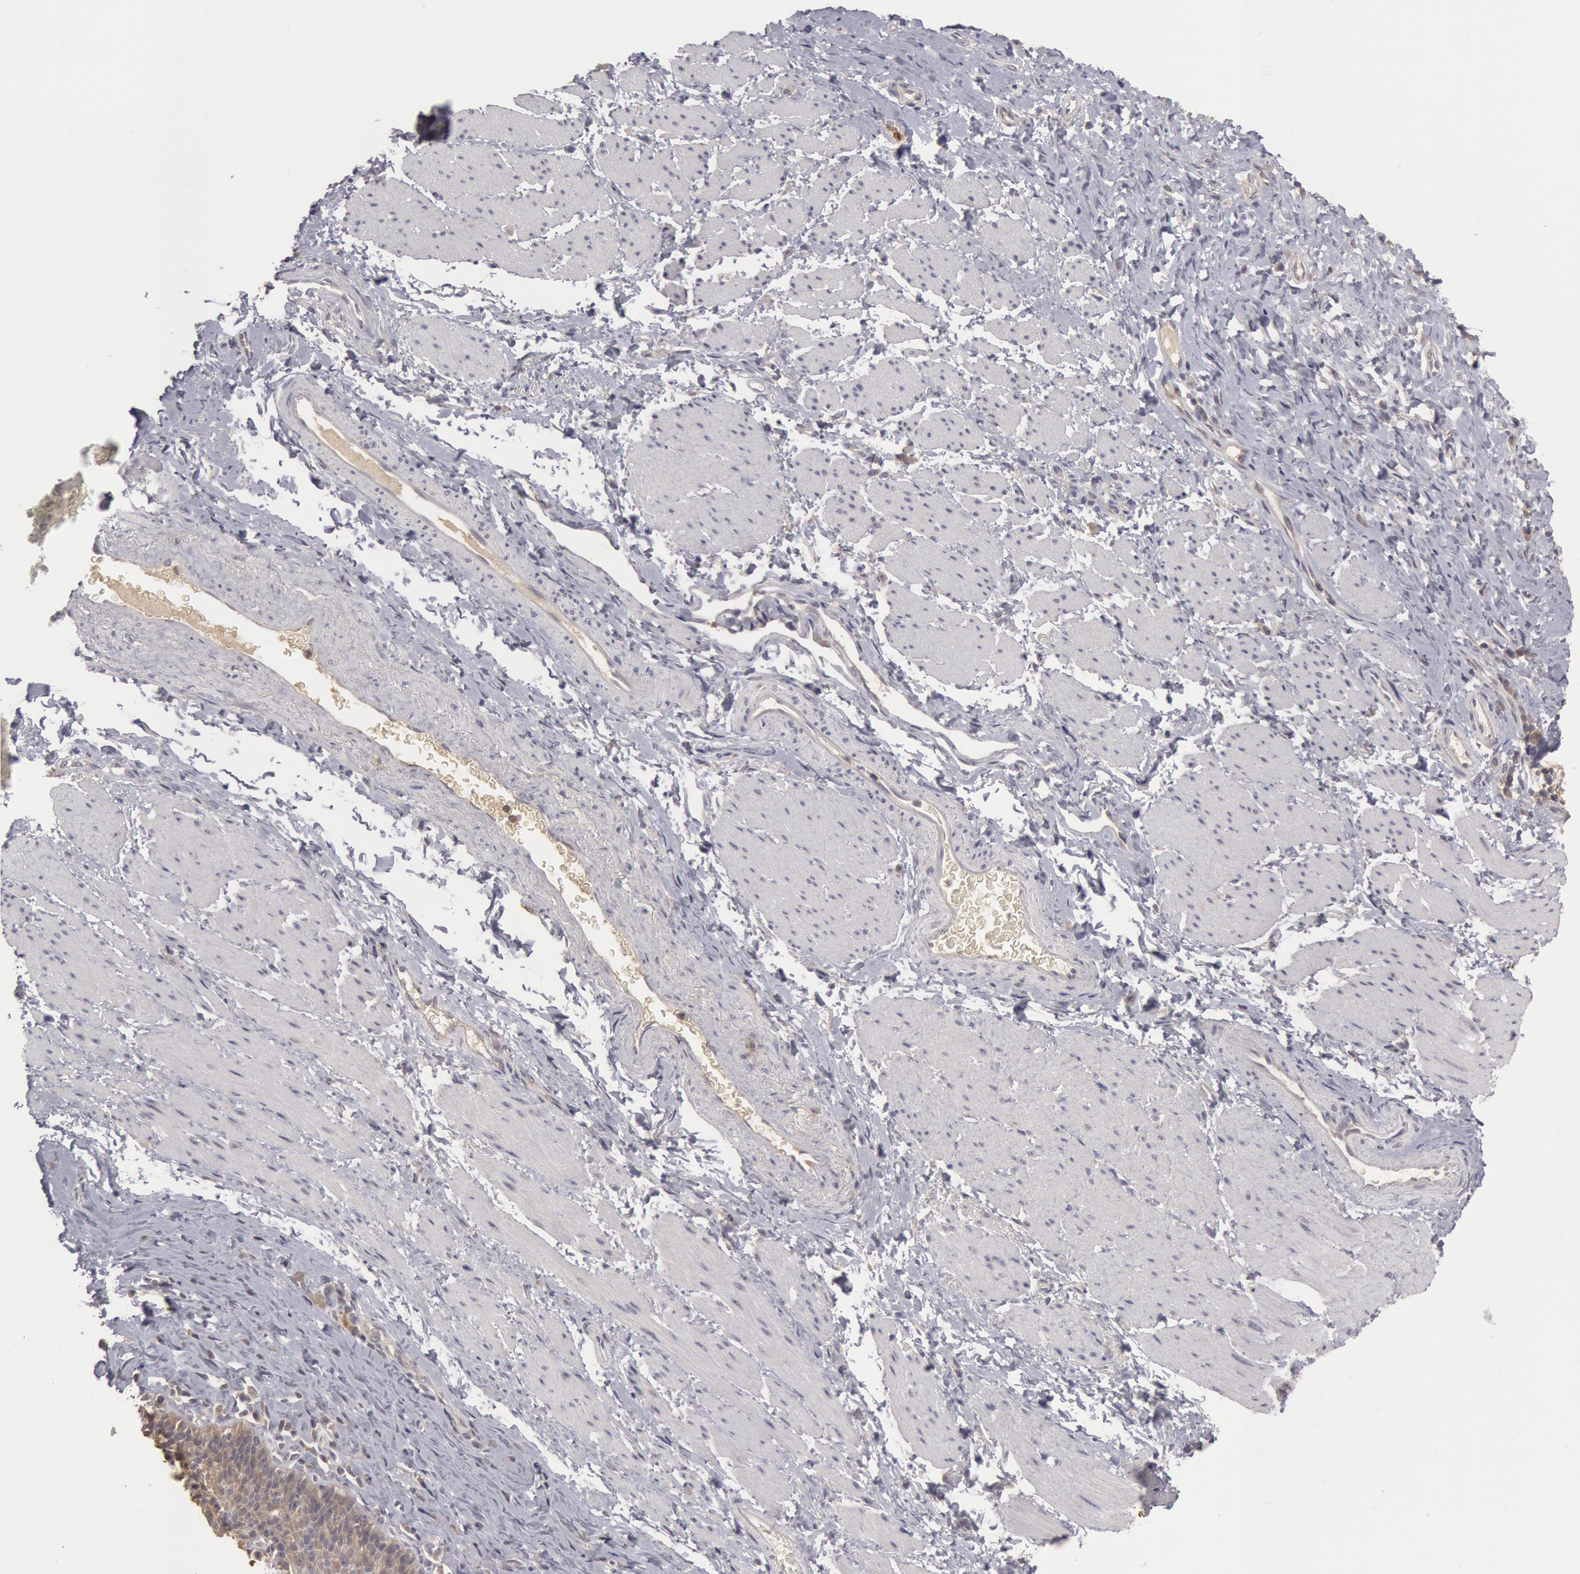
{"staining": {"intensity": "negative", "quantity": "none", "location": "none"}, "tissue": "esophagus", "cell_type": "Squamous epithelial cells", "image_type": "normal", "snomed": [{"axis": "morphology", "description": "Normal tissue, NOS"}, {"axis": "topography", "description": "Esophagus"}], "caption": "This is an immunohistochemistry (IHC) photomicrograph of normal human esophagus. There is no positivity in squamous epithelial cells.", "gene": "ZFP36L1", "patient": {"sex": "female", "age": 61}}